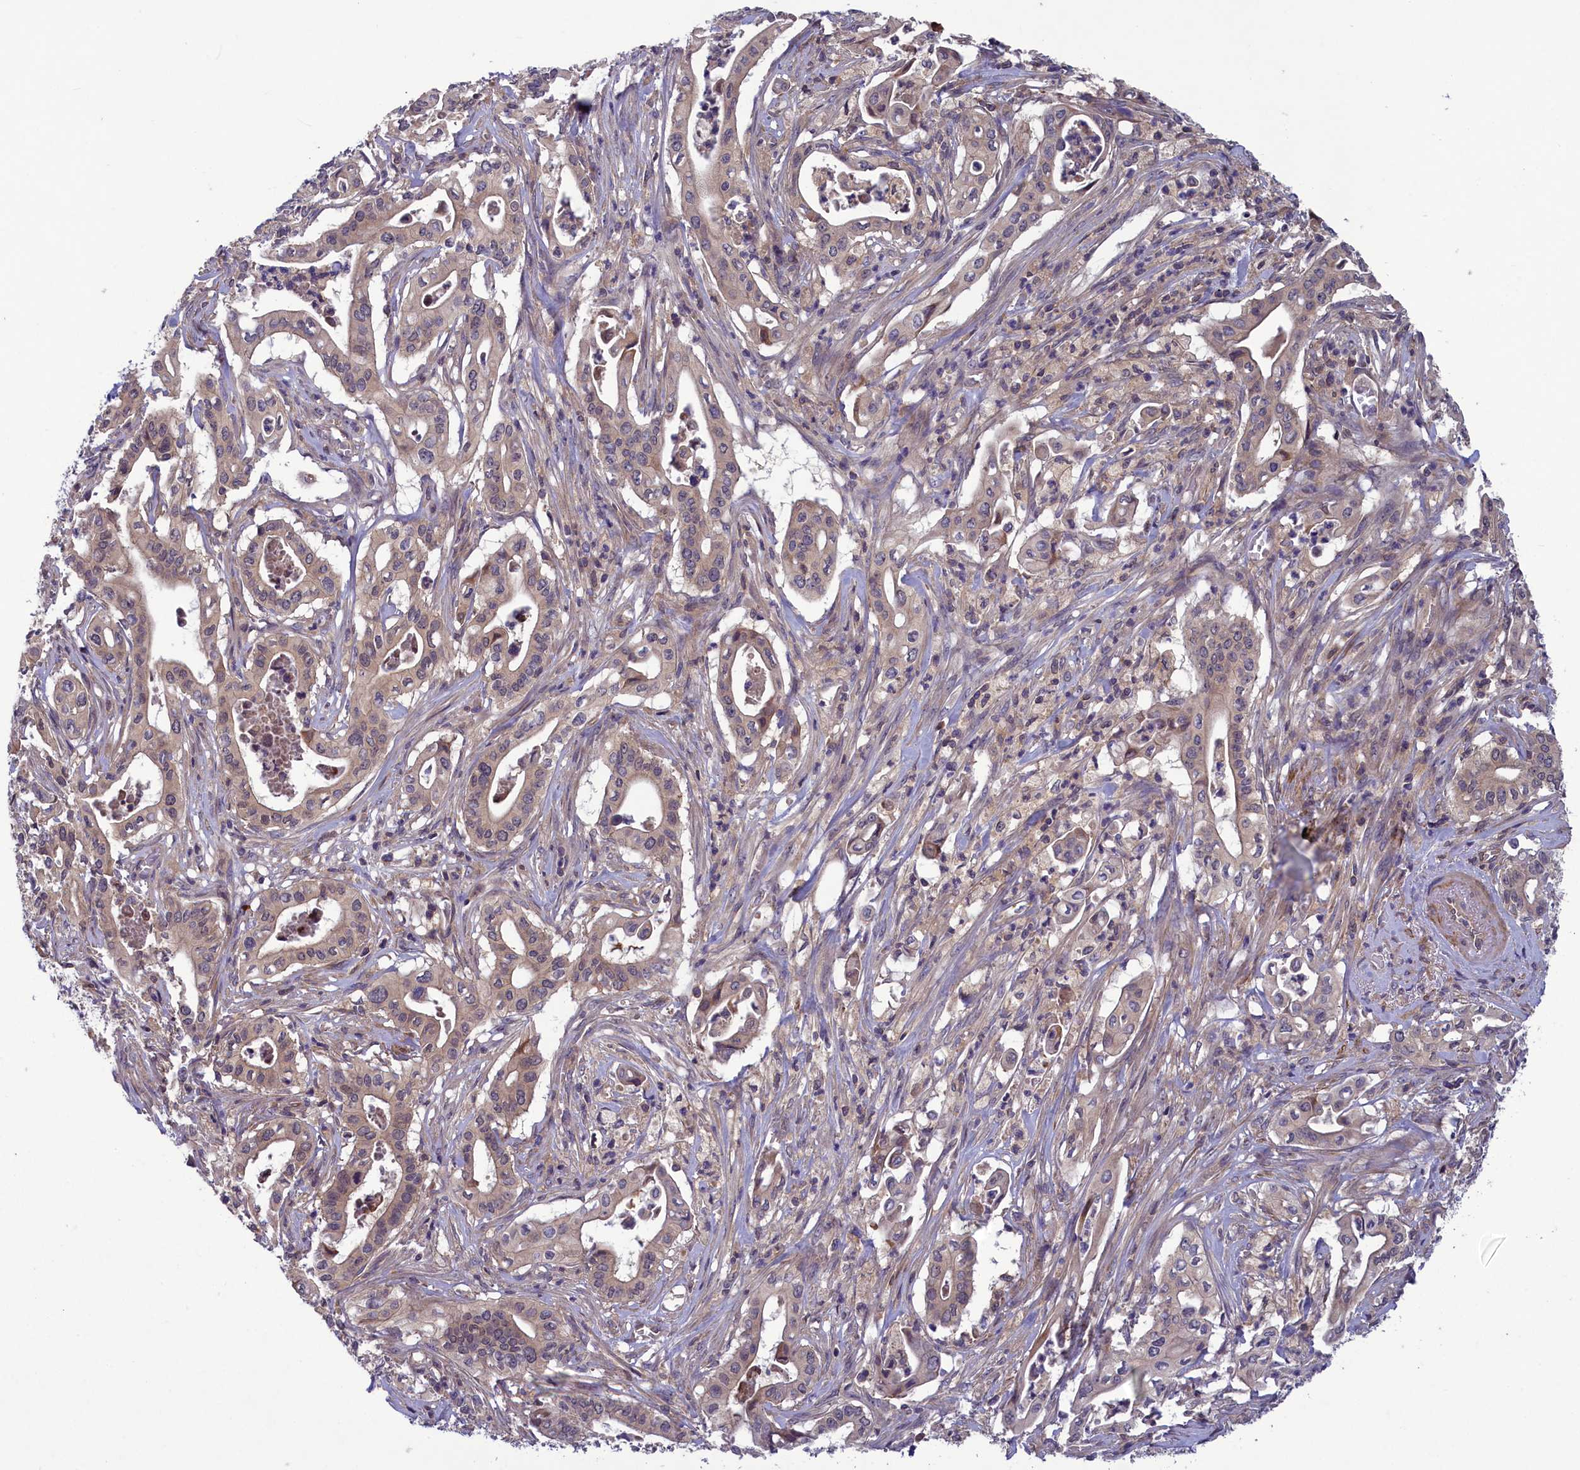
{"staining": {"intensity": "weak", "quantity": ">75%", "location": "cytoplasmic/membranous"}, "tissue": "pancreatic cancer", "cell_type": "Tumor cells", "image_type": "cancer", "snomed": [{"axis": "morphology", "description": "Adenocarcinoma, NOS"}, {"axis": "topography", "description": "Pancreas"}], "caption": "This is a histology image of IHC staining of pancreatic adenocarcinoma, which shows weak expression in the cytoplasmic/membranous of tumor cells.", "gene": "NUBP1", "patient": {"sex": "female", "age": 77}}